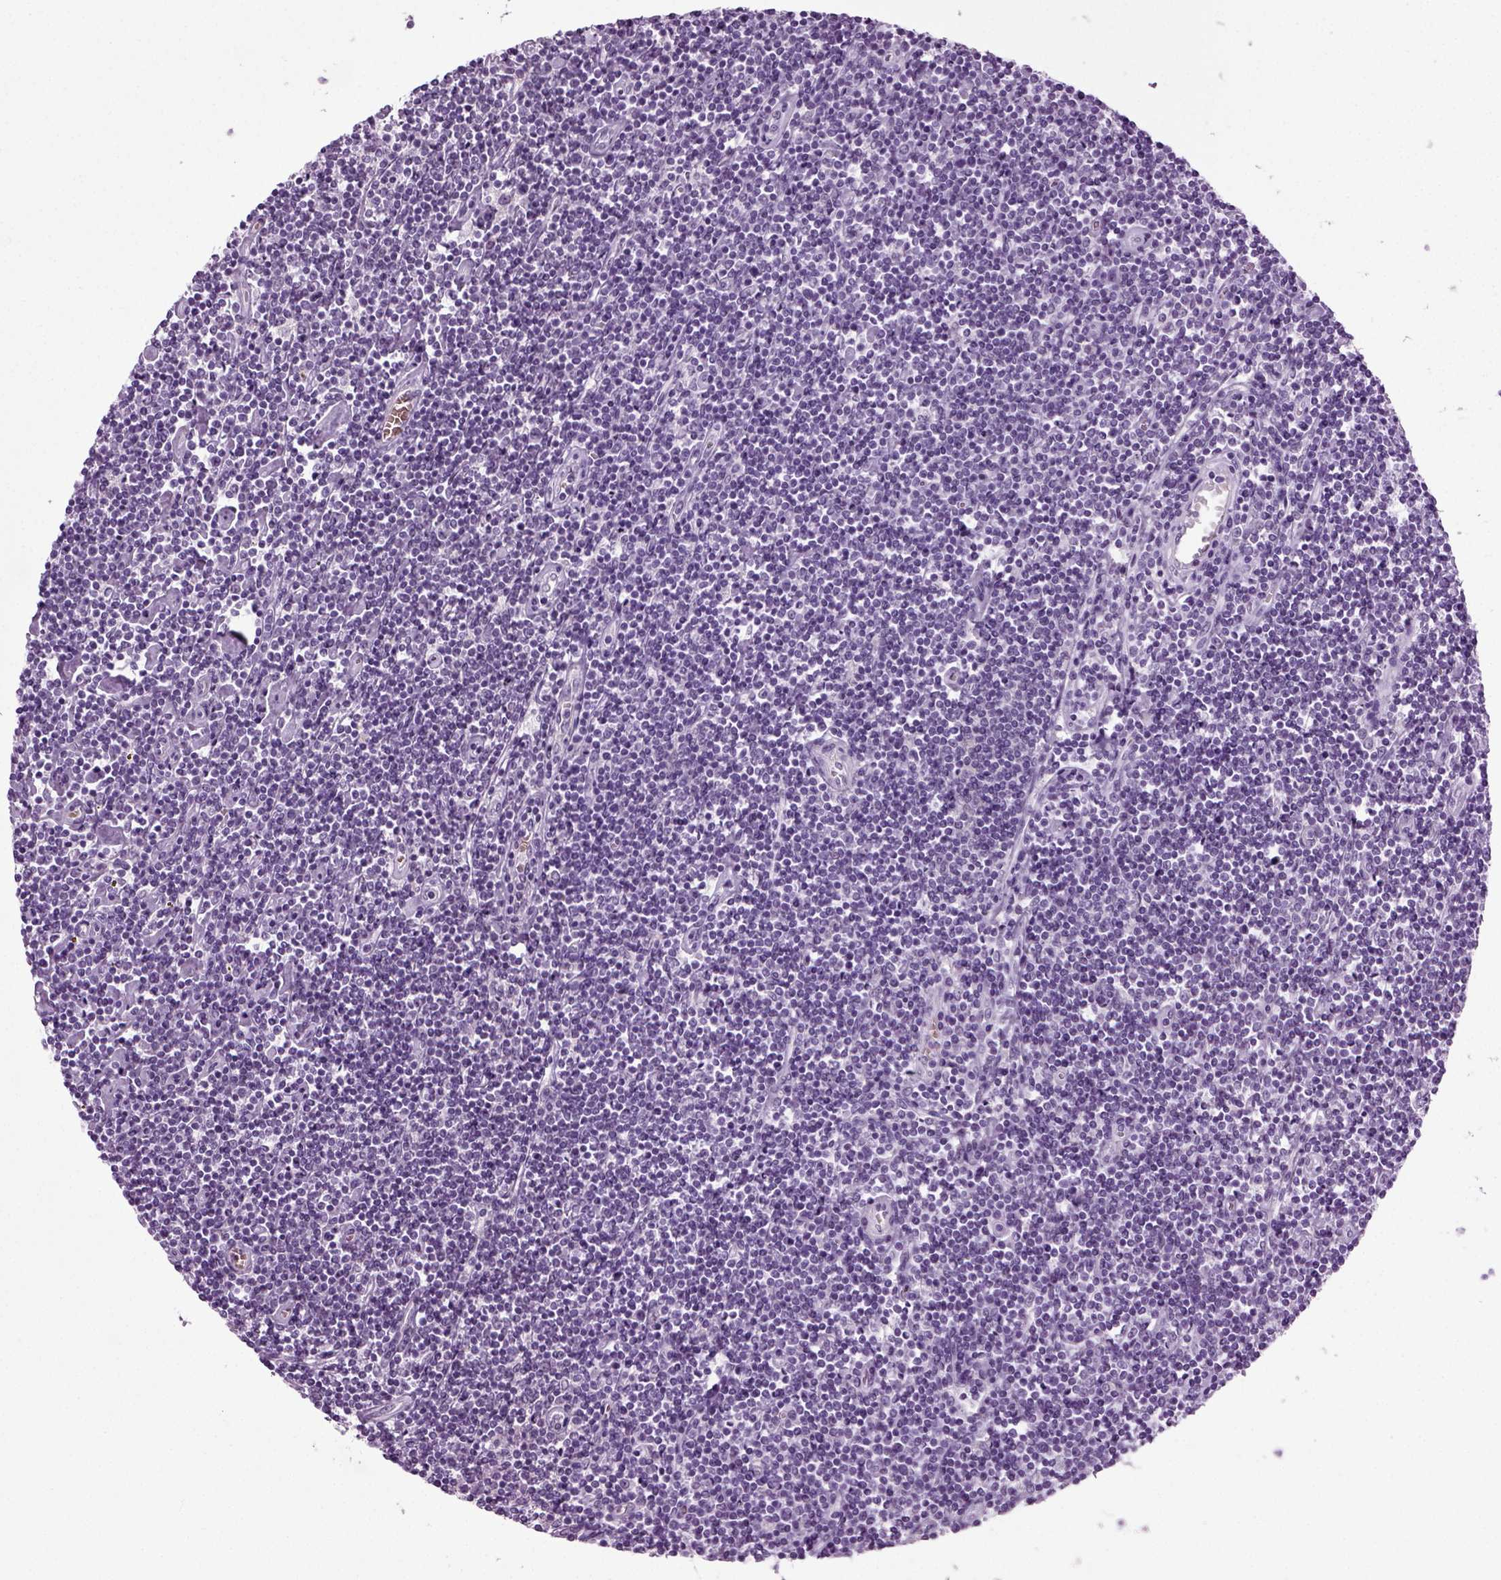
{"staining": {"intensity": "negative", "quantity": "none", "location": "none"}, "tissue": "lymphoma", "cell_type": "Tumor cells", "image_type": "cancer", "snomed": [{"axis": "morphology", "description": "Hodgkin's disease, NOS"}, {"axis": "topography", "description": "Lymph node"}], "caption": "Micrograph shows no protein expression in tumor cells of Hodgkin's disease tissue. (Immunohistochemistry (ihc), brightfield microscopy, high magnification).", "gene": "ZC2HC1C", "patient": {"sex": "male", "age": 40}}